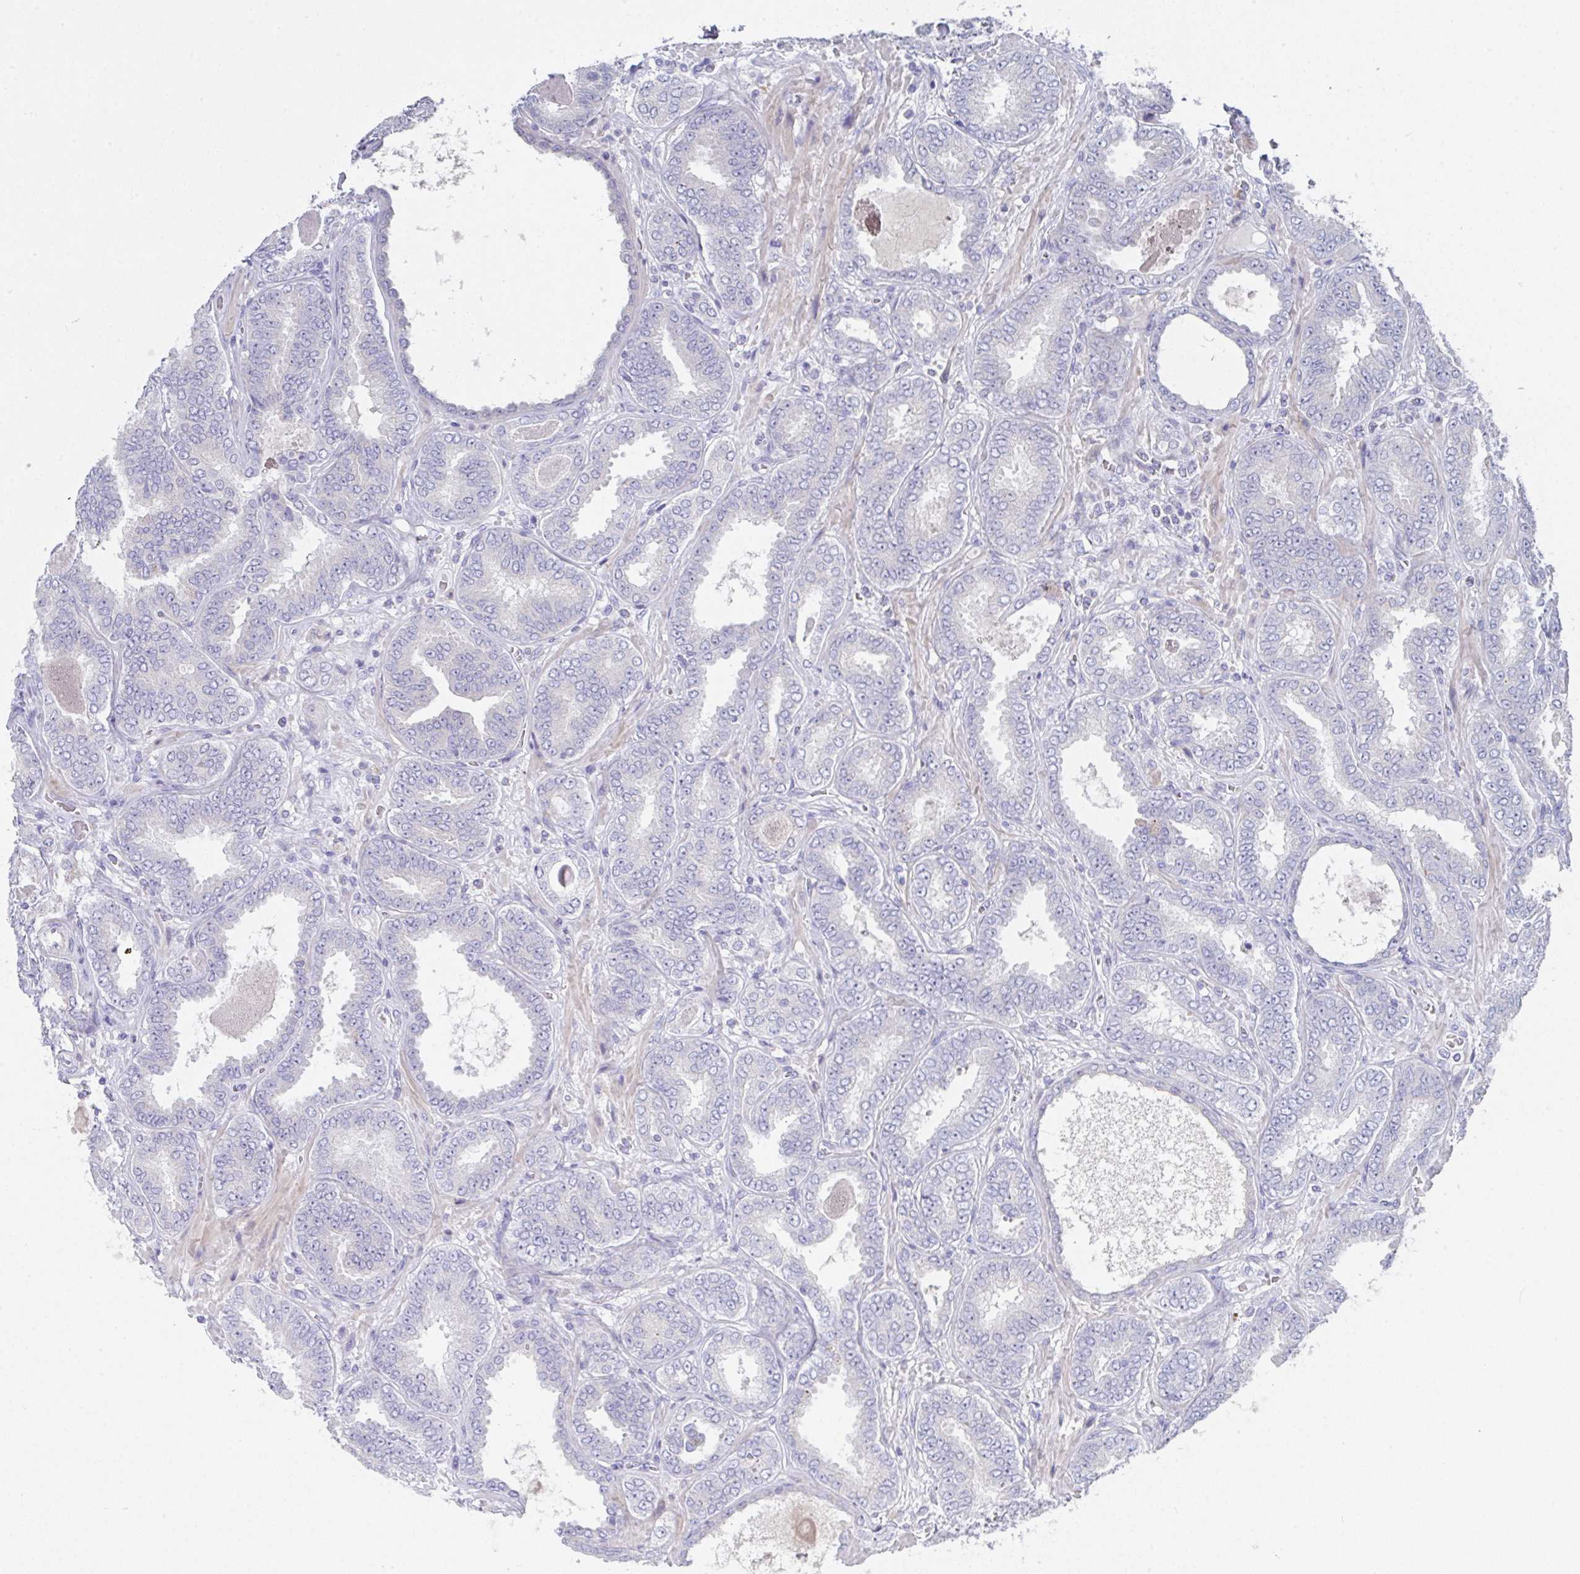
{"staining": {"intensity": "negative", "quantity": "none", "location": "none"}, "tissue": "prostate cancer", "cell_type": "Tumor cells", "image_type": "cancer", "snomed": [{"axis": "morphology", "description": "Adenocarcinoma, High grade"}, {"axis": "topography", "description": "Prostate"}], "caption": "Prostate adenocarcinoma (high-grade) stained for a protein using immunohistochemistry (IHC) exhibits no expression tumor cells.", "gene": "FBXO47", "patient": {"sex": "male", "age": 72}}